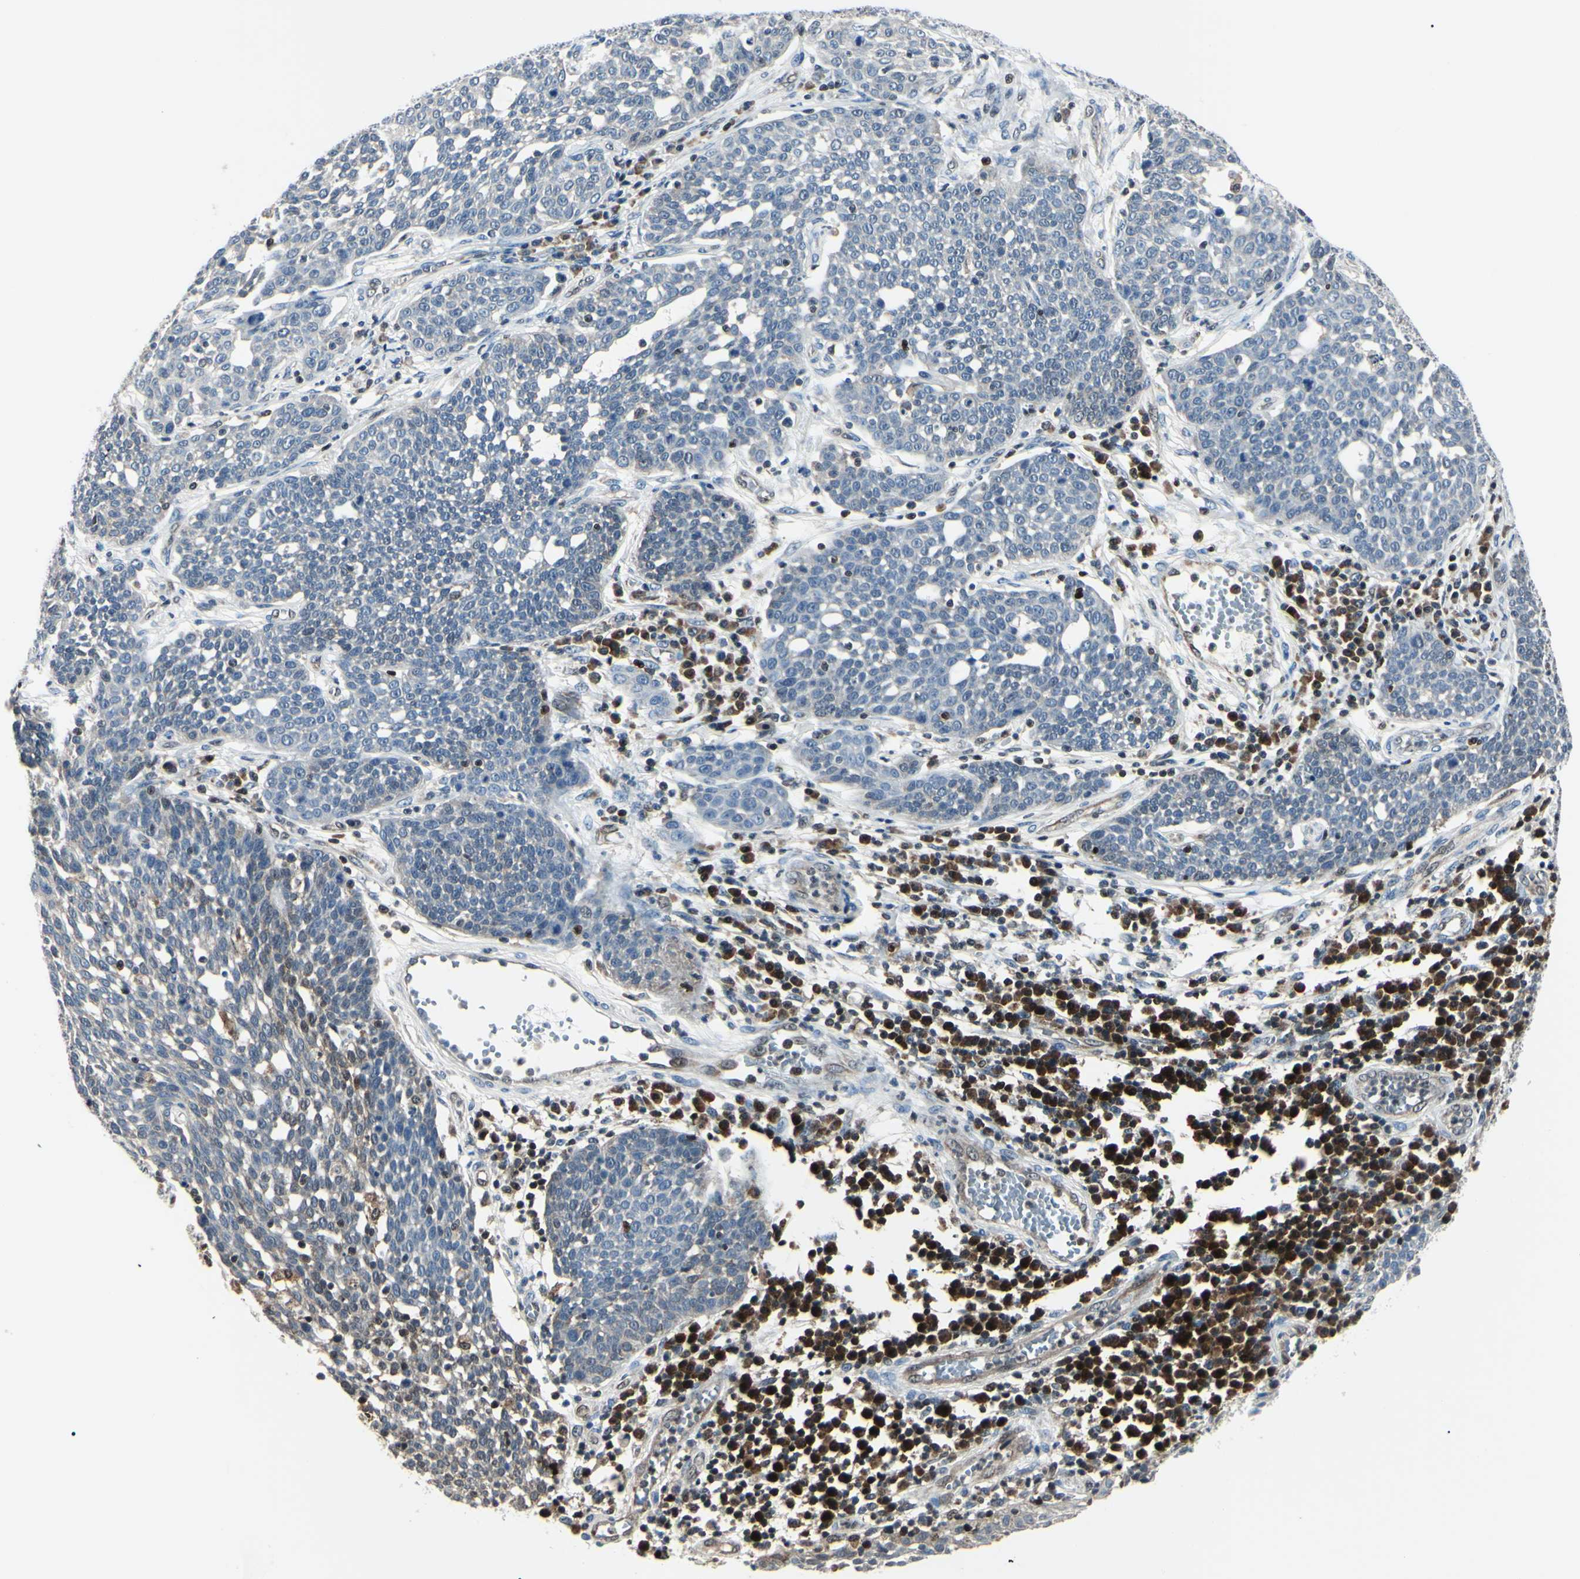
{"staining": {"intensity": "negative", "quantity": "none", "location": "none"}, "tissue": "cervical cancer", "cell_type": "Tumor cells", "image_type": "cancer", "snomed": [{"axis": "morphology", "description": "Squamous cell carcinoma, NOS"}, {"axis": "topography", "description": "Cervix"}], "caption": "High magnification brightfield microscopy of cervical cancer (squamous cell carcinoma) stained with DAB (3,3'-diaminobenzidine) (brown) and counterstained with hematoxylin (blue): tumor cells show no significant positivity.", "gene": "PGK1", "patient": {"sex": "female", "age": 34}}